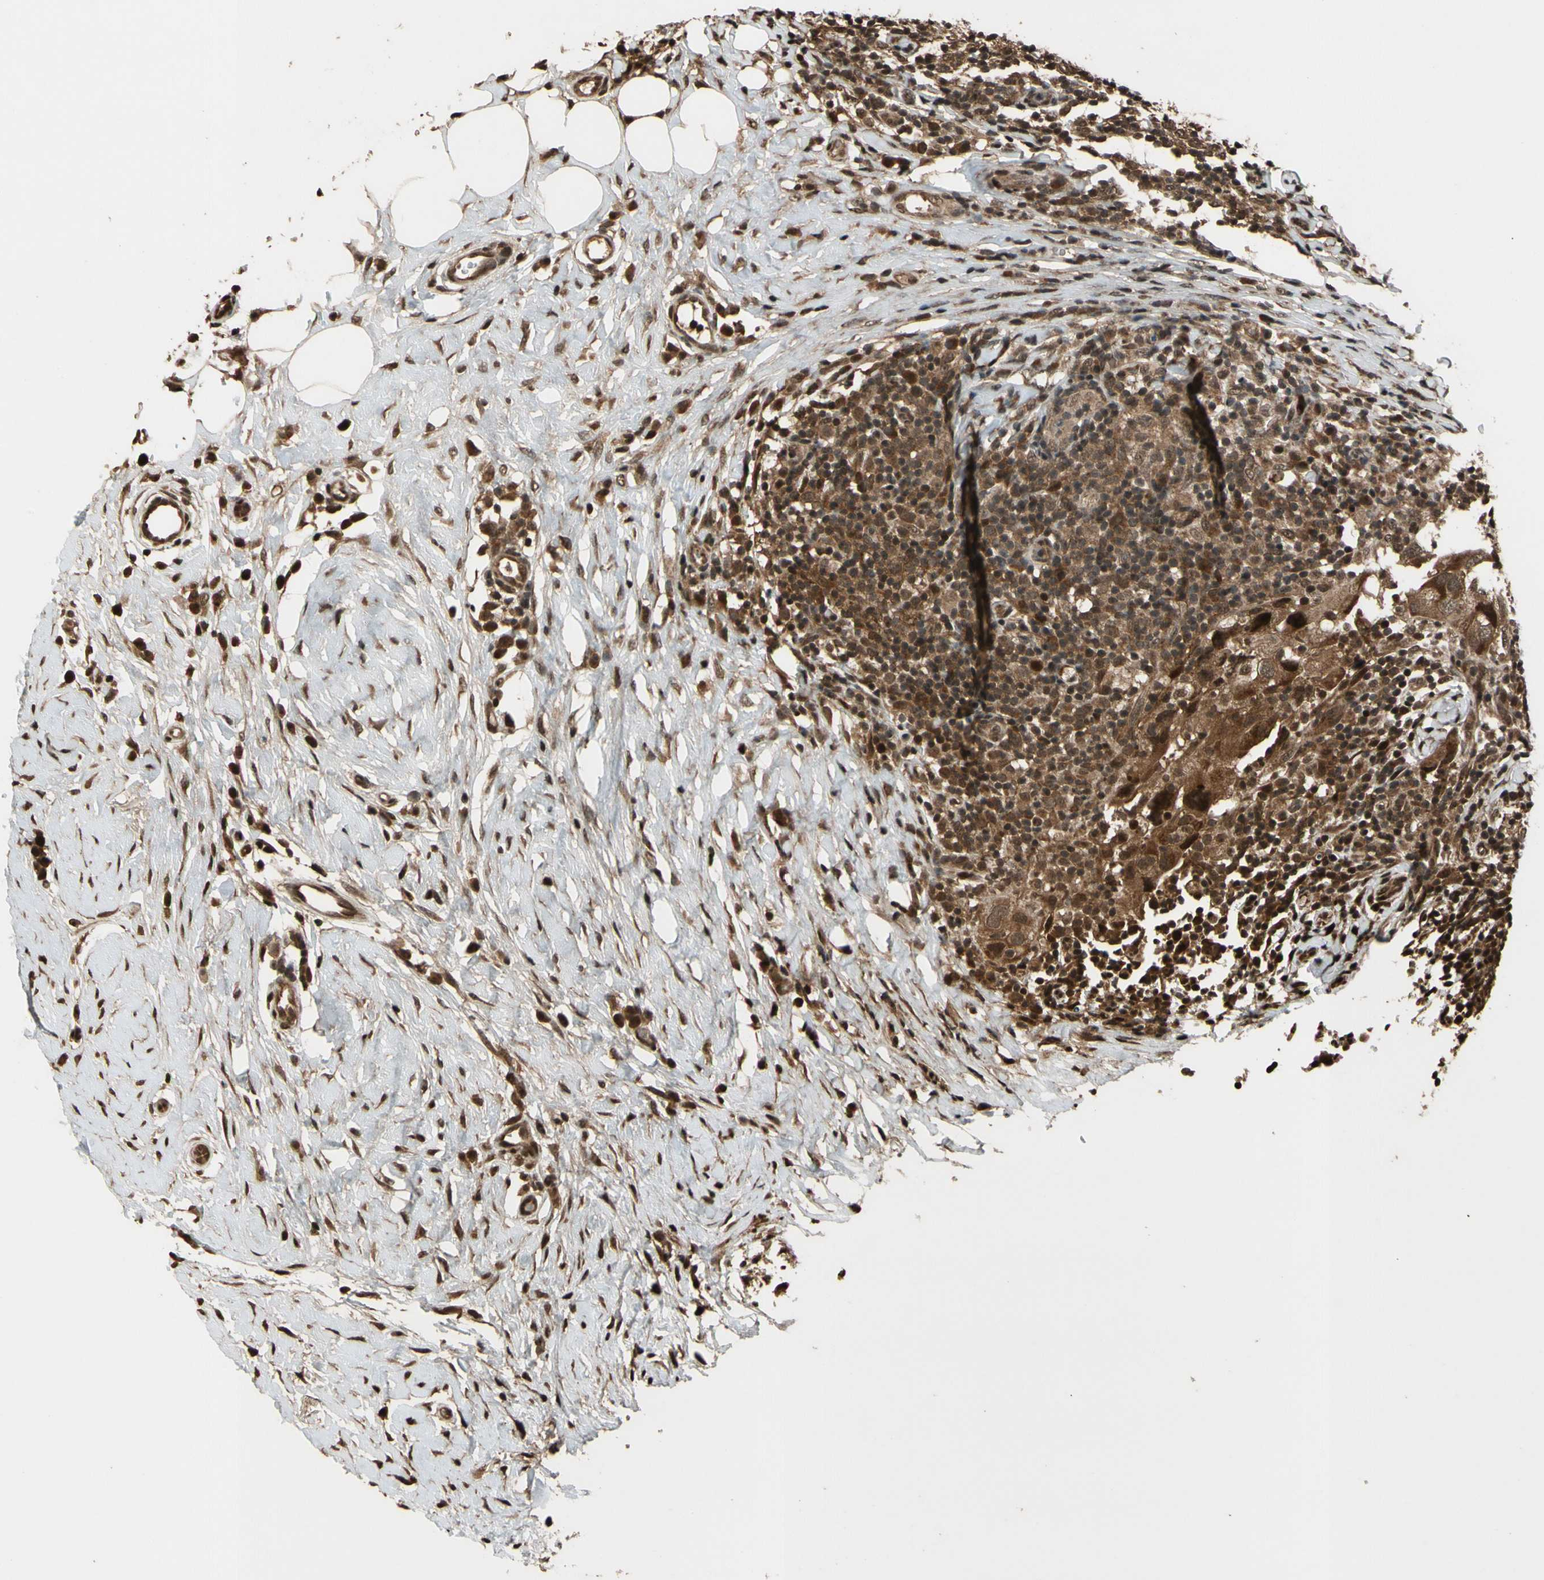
{"staining": {"intensity": "strong", "quantity": ">75%", "location": "cytoplasmic/membranous"}, "tissue": "breast cancer", "cell_type": "Tumor cells", "image_type": "cancer", "snomed": [{"axis": "morphology", "description": "Duct carcinoma"}, {"axis": "topography", "description": "Breast"}], "caption": "Immunohistochemistry (IHC) micrograph of breast cancer stained for a protein (brown), which shows high levels of strong cytoplasmic/membranous expression in about >75% of tumor cells.", "gene": "TMEM230", "patient": {"sex": "female", "age": 37}}